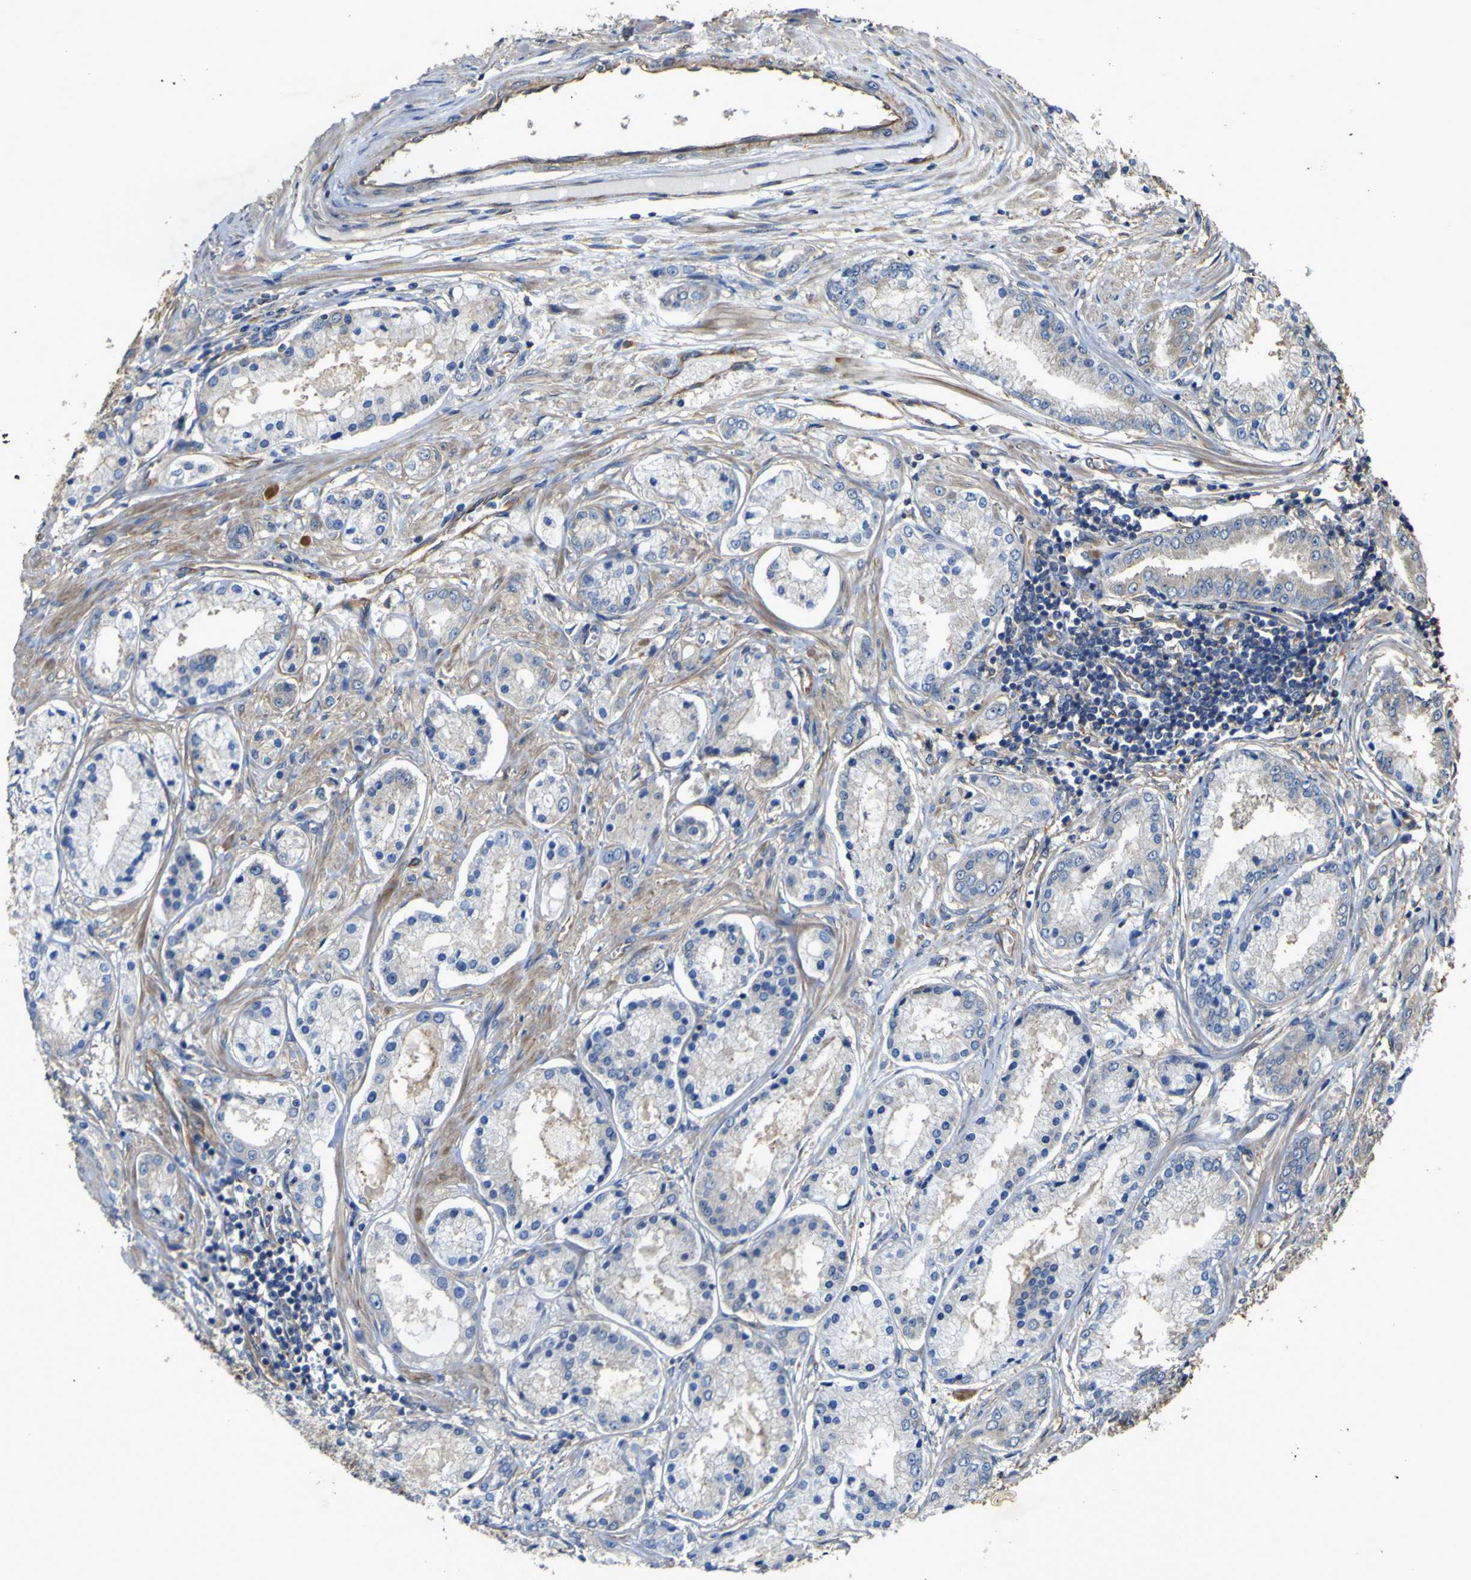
{"staining": {"intensity": "weak", "quantity": "<25%", "location": "cytoplasmic/membranous"}, "tissue": "prostate cancer", "cell_type": "Tumor cells", "image_type": "cancer", "snomed": [{"axis": "morphology", "description": "Adenocarcinoma, High grade"}, {"axis": "topography", "description": "Prostate"}], "caption": "Immunohistochemistry micrograph of neoplastic tissue: human adenocarcinoma (high-grade) (prostate) stained with DAB (3,3'-diaminobenzidine) exhibits no significant protein positivity in tumor cells.", "gene": "TNFSF15", "patient": {"sex": "male", "age": 59}}